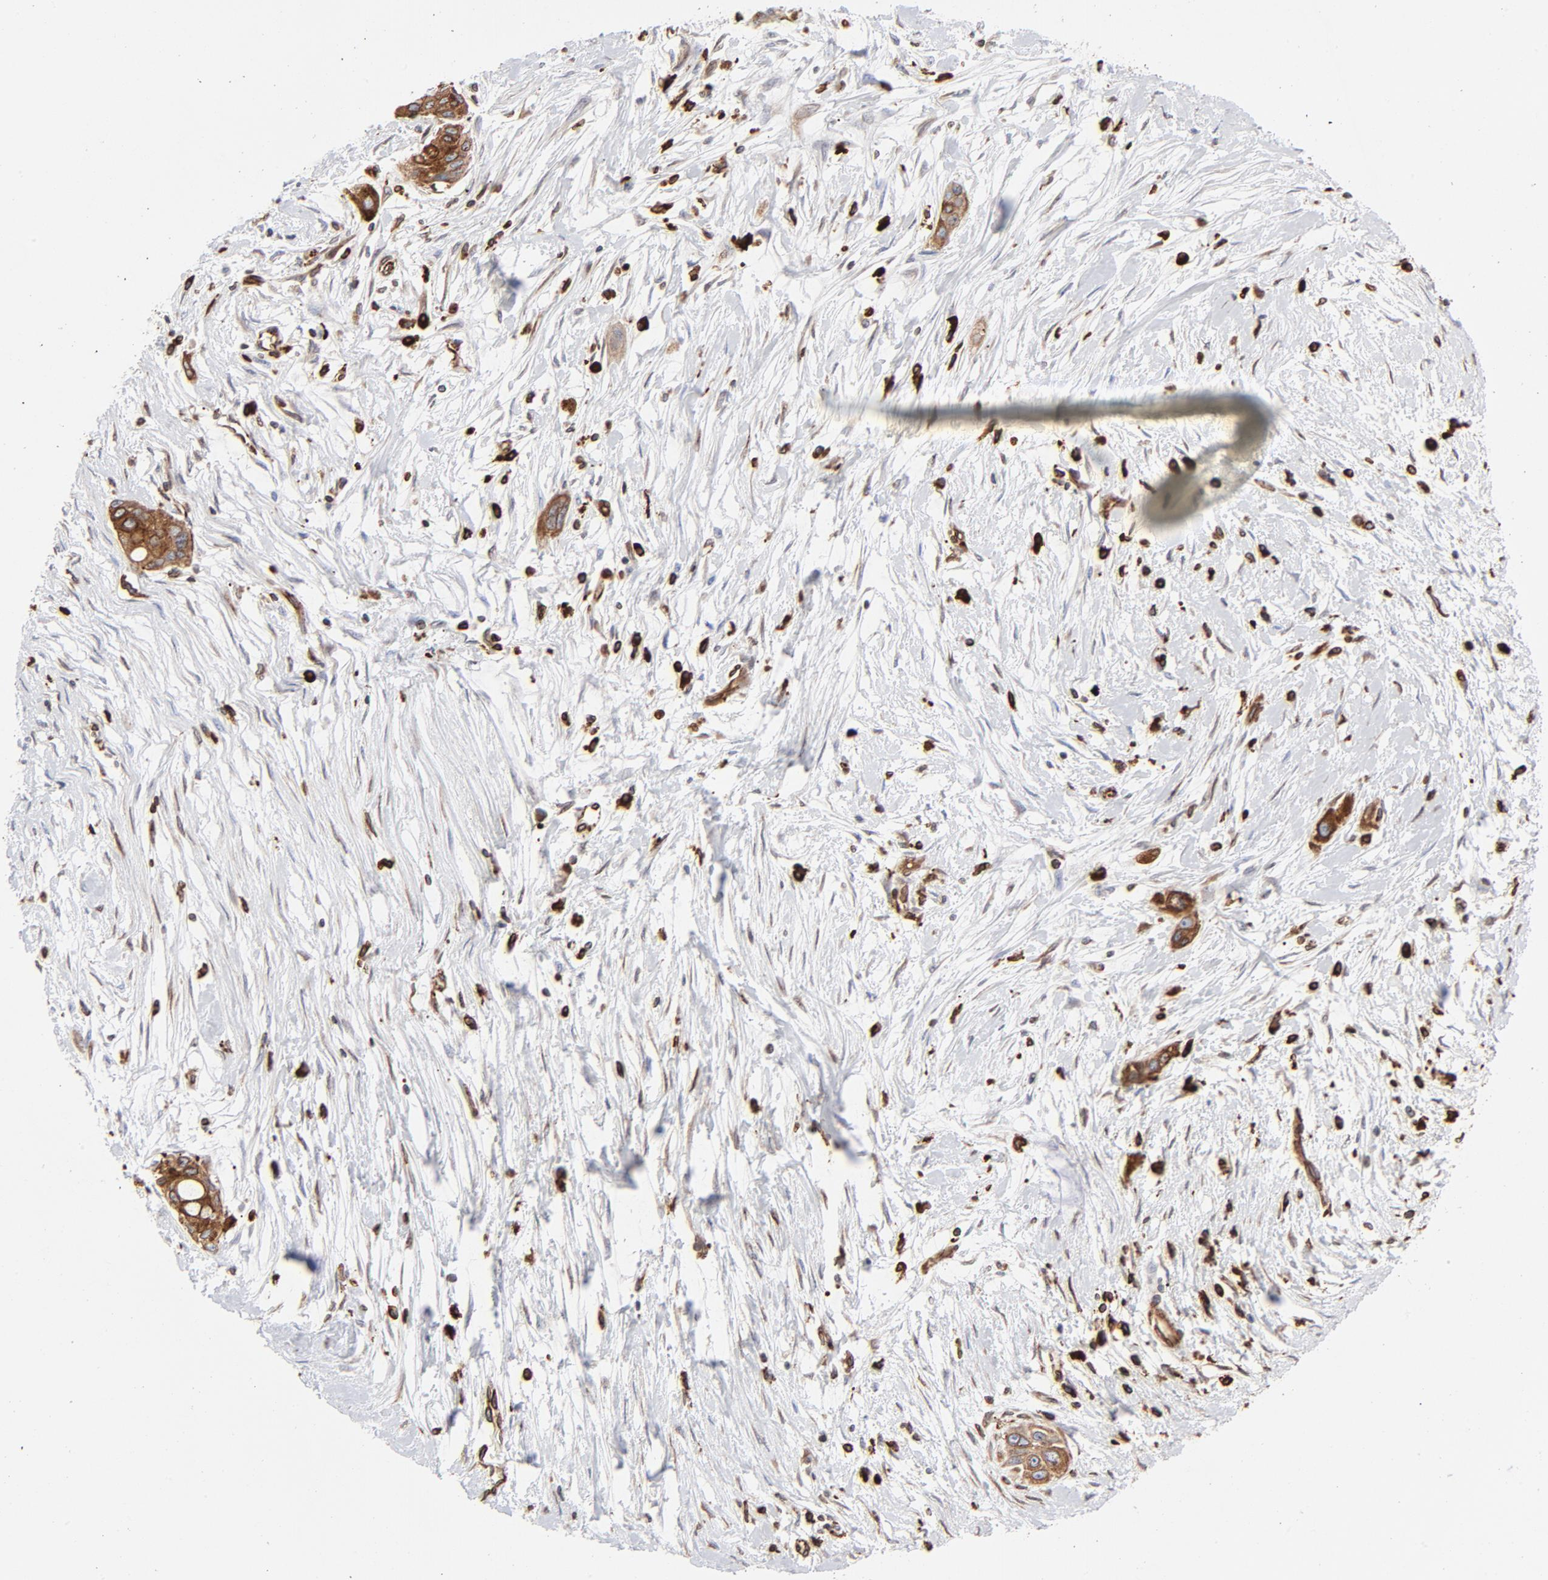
{"staining": {"intensity": "strong", "quantity": ">75%", "location": "cytoplasmic/membranous"}, "tissue": "pancreatic cancer", "cell_type": "Tumor cells", "image_type": "cancer", "snomed": [{"axis": "morphology", "description": "Adenocarcinoma, NOS"}, {"axis": "topography", "description": "Pancreas"}], "caption": "Pancreatic cancer stained for a protein reveals strong cytoplasmic/membranous positivity in tumor cells. The staining was performed using DAB (3,3'-diaminobenzidine) to visualize the protein expression in brown, while the nuclei were stained in blue with hematoxylin (Magnification: 20x).", "gene": "CANX", "patient": {"sex": "female", "age": 60}}